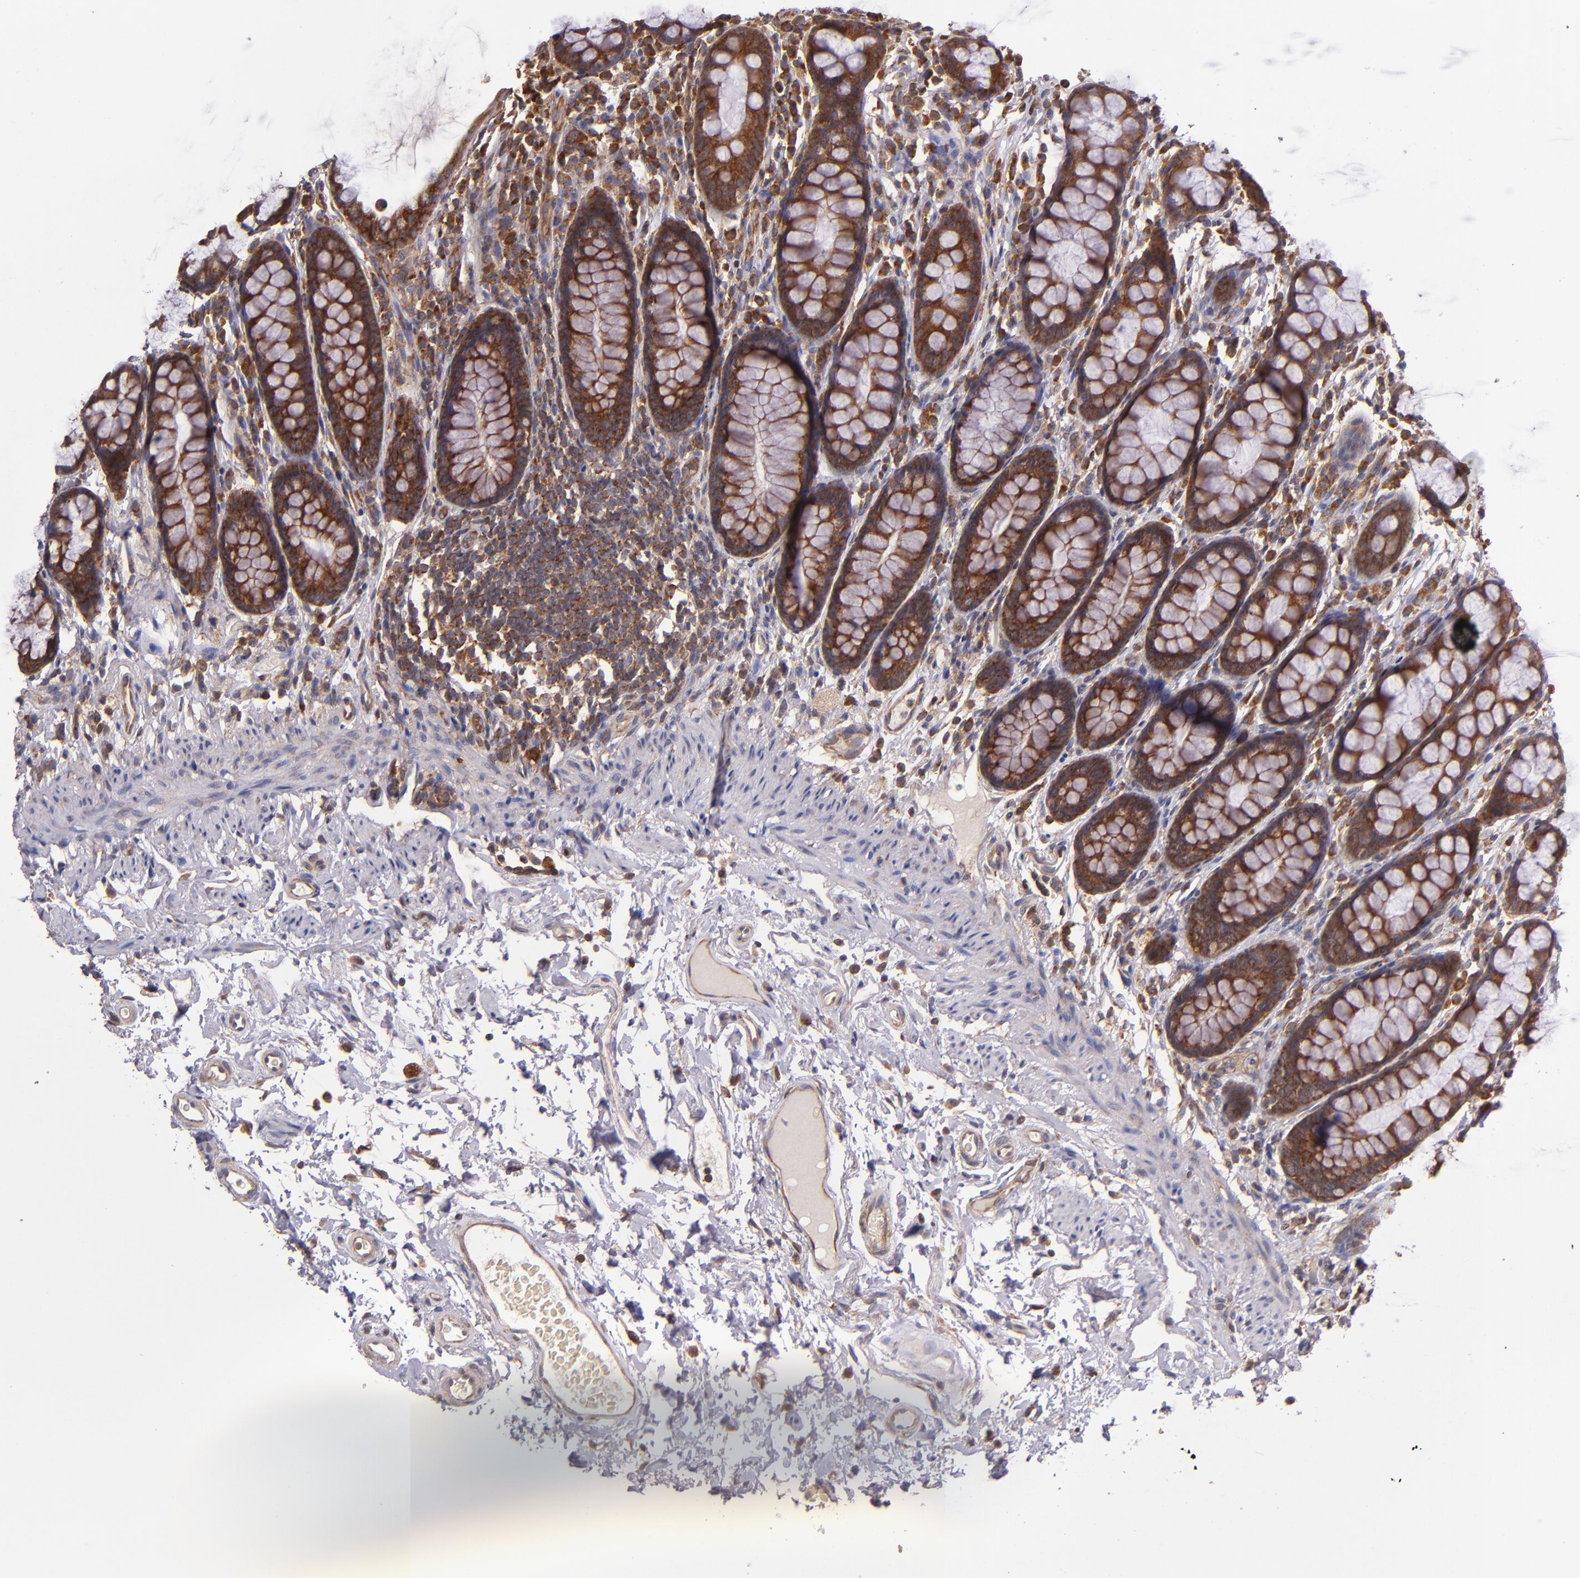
{"staining": {"intensity": "strong", "quantity": ">75%", "location": "cytoplasmic/membranous"}, "tissue": "rectum", "cell_type": "Glandular cells", "image_type": "normal", "snomed": [{"axis": "morphology", "description": "Normal tissue, NOS"}, {"axis": "topography", "description": "Rectum"}], "caption": "A brown stain shows strong cytoplasmic/membranous positivity of a protein in glandular cells of unremarkable human rectum. The protein is shown in brown color, while the nuclei are stained blue.", "gene": "EIF4ENIF1", "patient": {"sex": "male", "age": 92}}